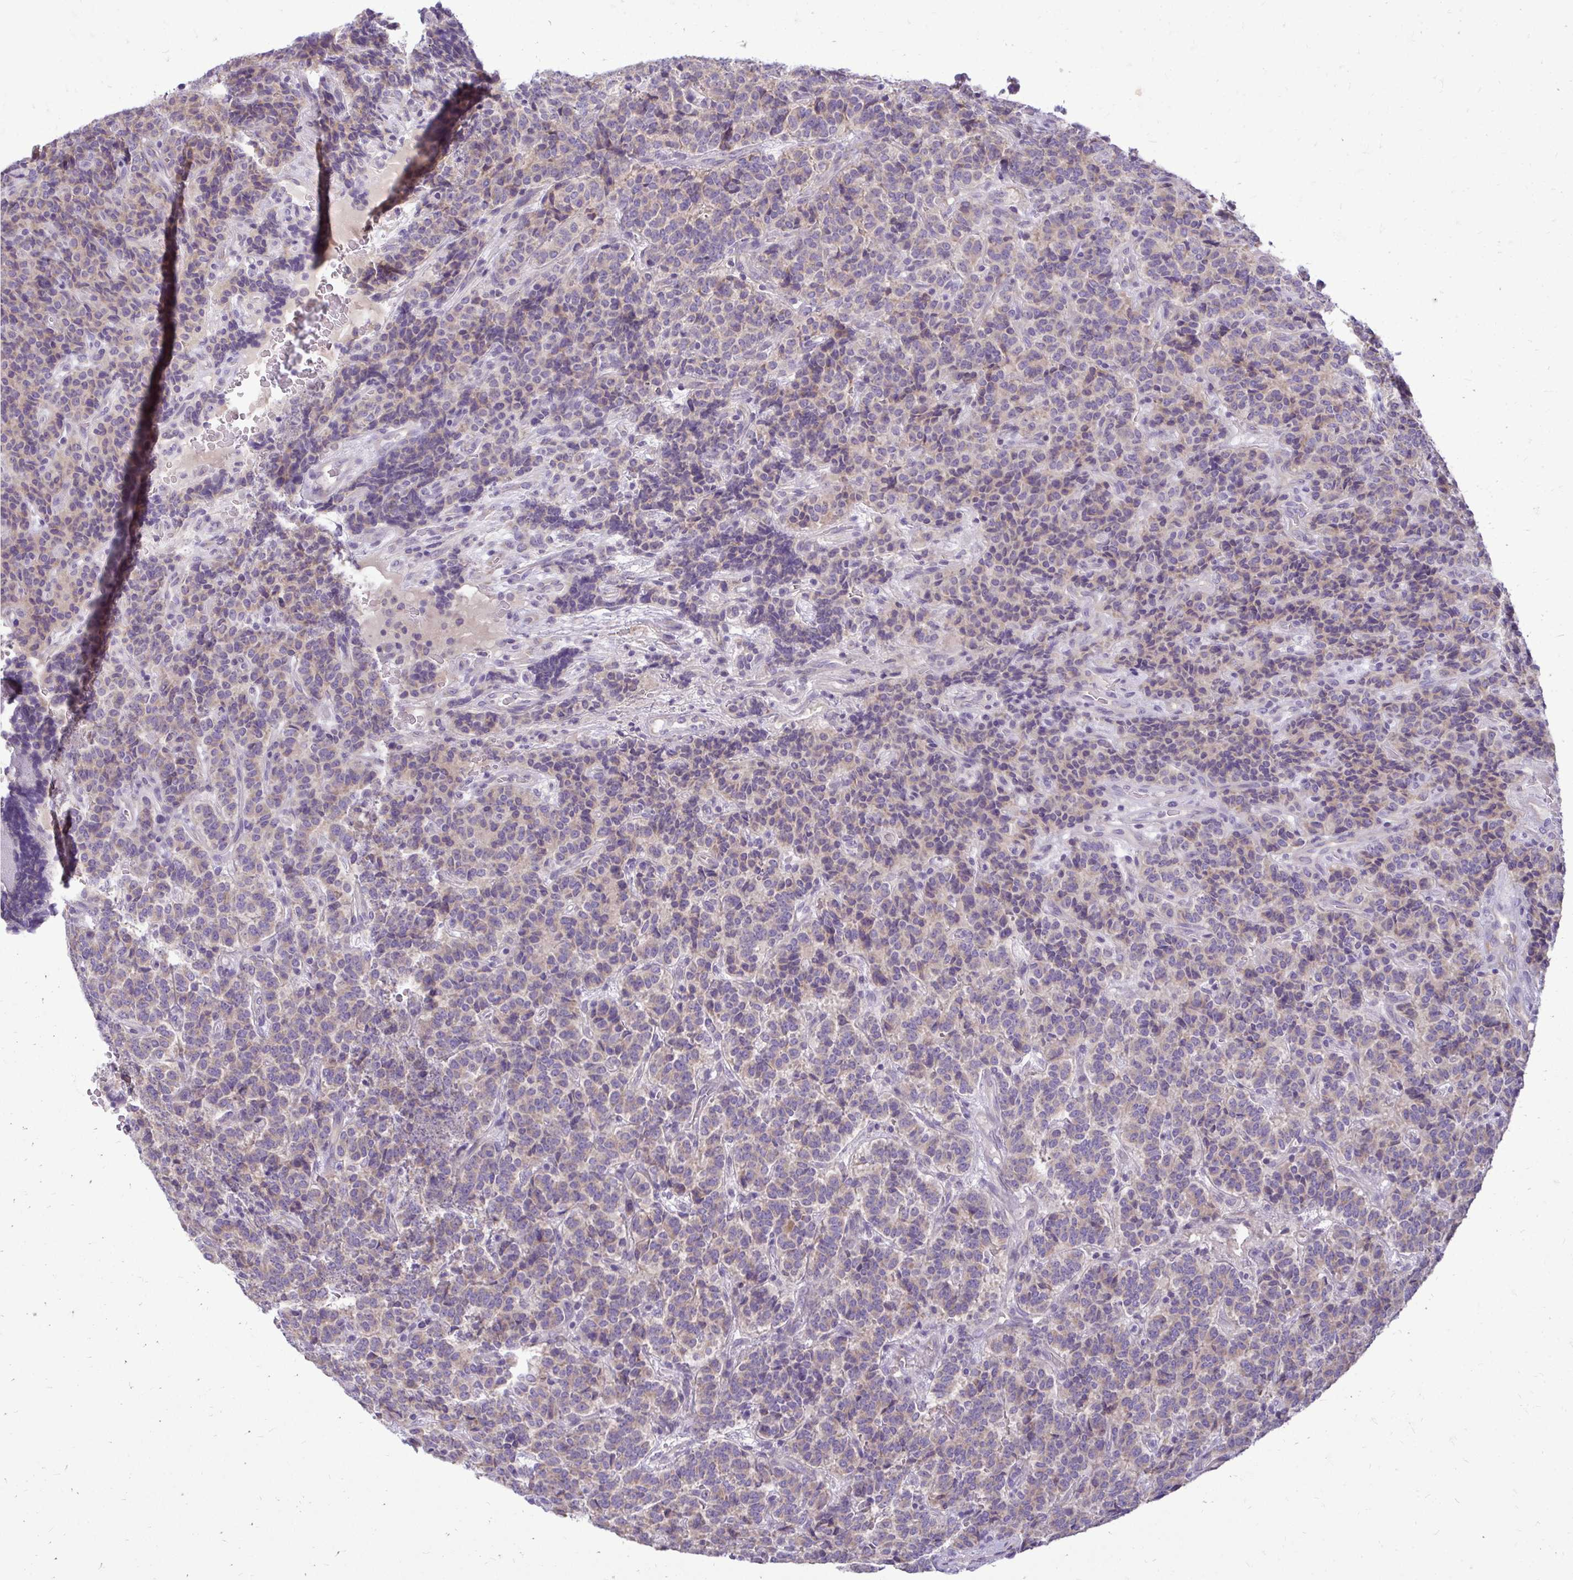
{"staining": {"intensity": "weak", "quantity": "25%-75%", "location": "cytoplasmic/membranous"}, "tissue": "carcinoid", "cell_type": "Tumor cells", "image_type": "cancer", "snomed": [{"axis": "morphology", "description": "Carcinoid, malignant, NOS"}, {"axis": "topography", "description": "Pancreas"}], "caption": "Carcinoid stained with a brown dye reveals weak cytoplasmic/membranous positive expression in approximately 25%-75% of tumor cells.", "gene": "RPLP2", "patient": {"sex": "male", "age": 36}}